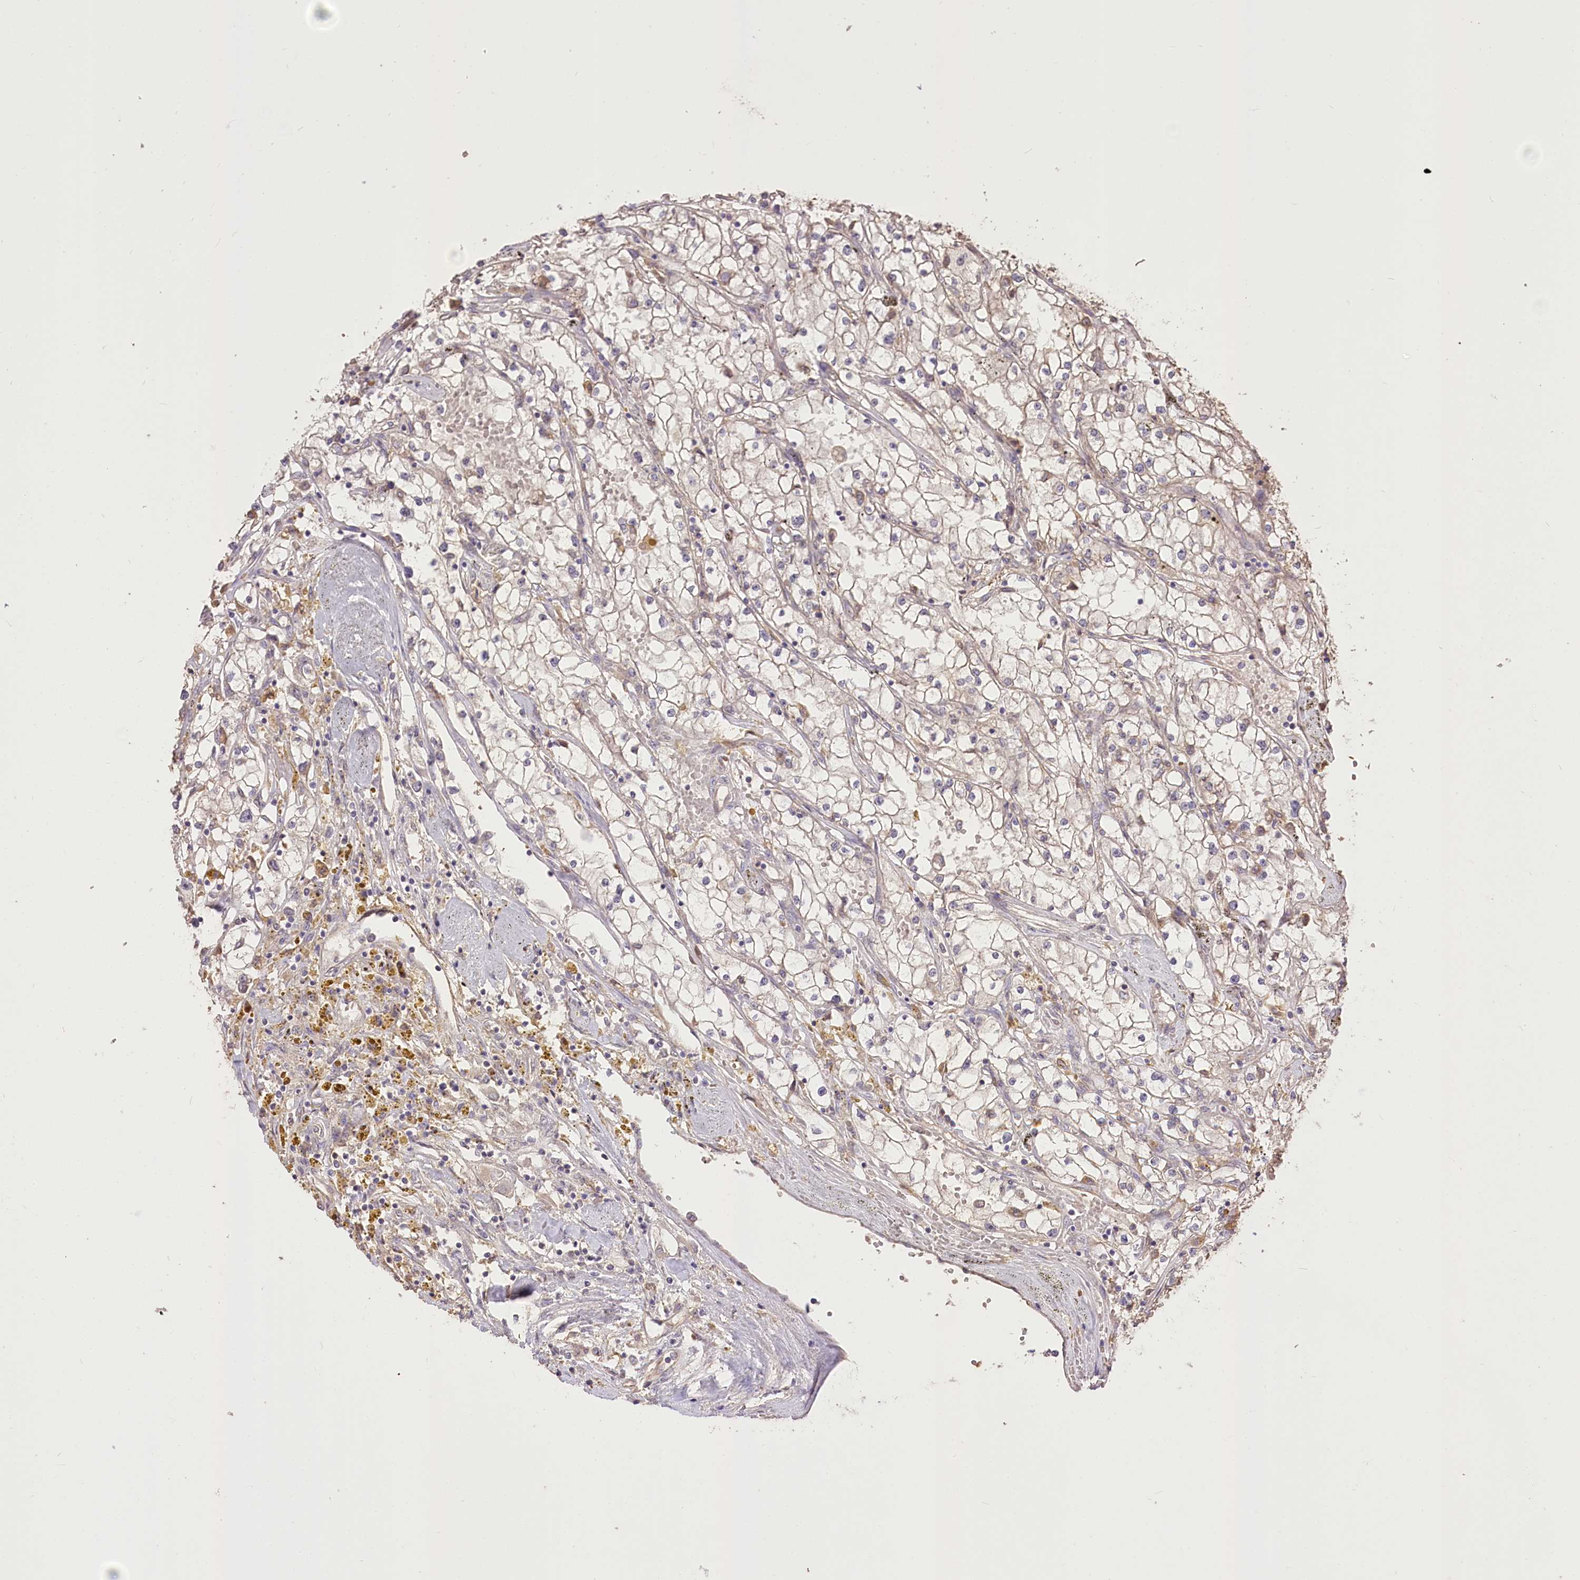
{"staining": {"intensity": "weak", "quantity": "25%-75%", "location": "cytoplasmic/membranous"}, "tissue": "renal cancer", "cell_type": "Tumor cells", "image_type": "cancer", "snomed": [{"axis": "morphology", "description": "Adenocarcinoma, NOS"}, {"axis": "topography", "description": "Kidney"}], "caption": "A brown stain labels weak cytoplasmic/membranous expression of a protein in renal adenocarcinoma tumor cells.", "gene": "R3HDM2", "patient": {"sex": "male", "age": 56}}